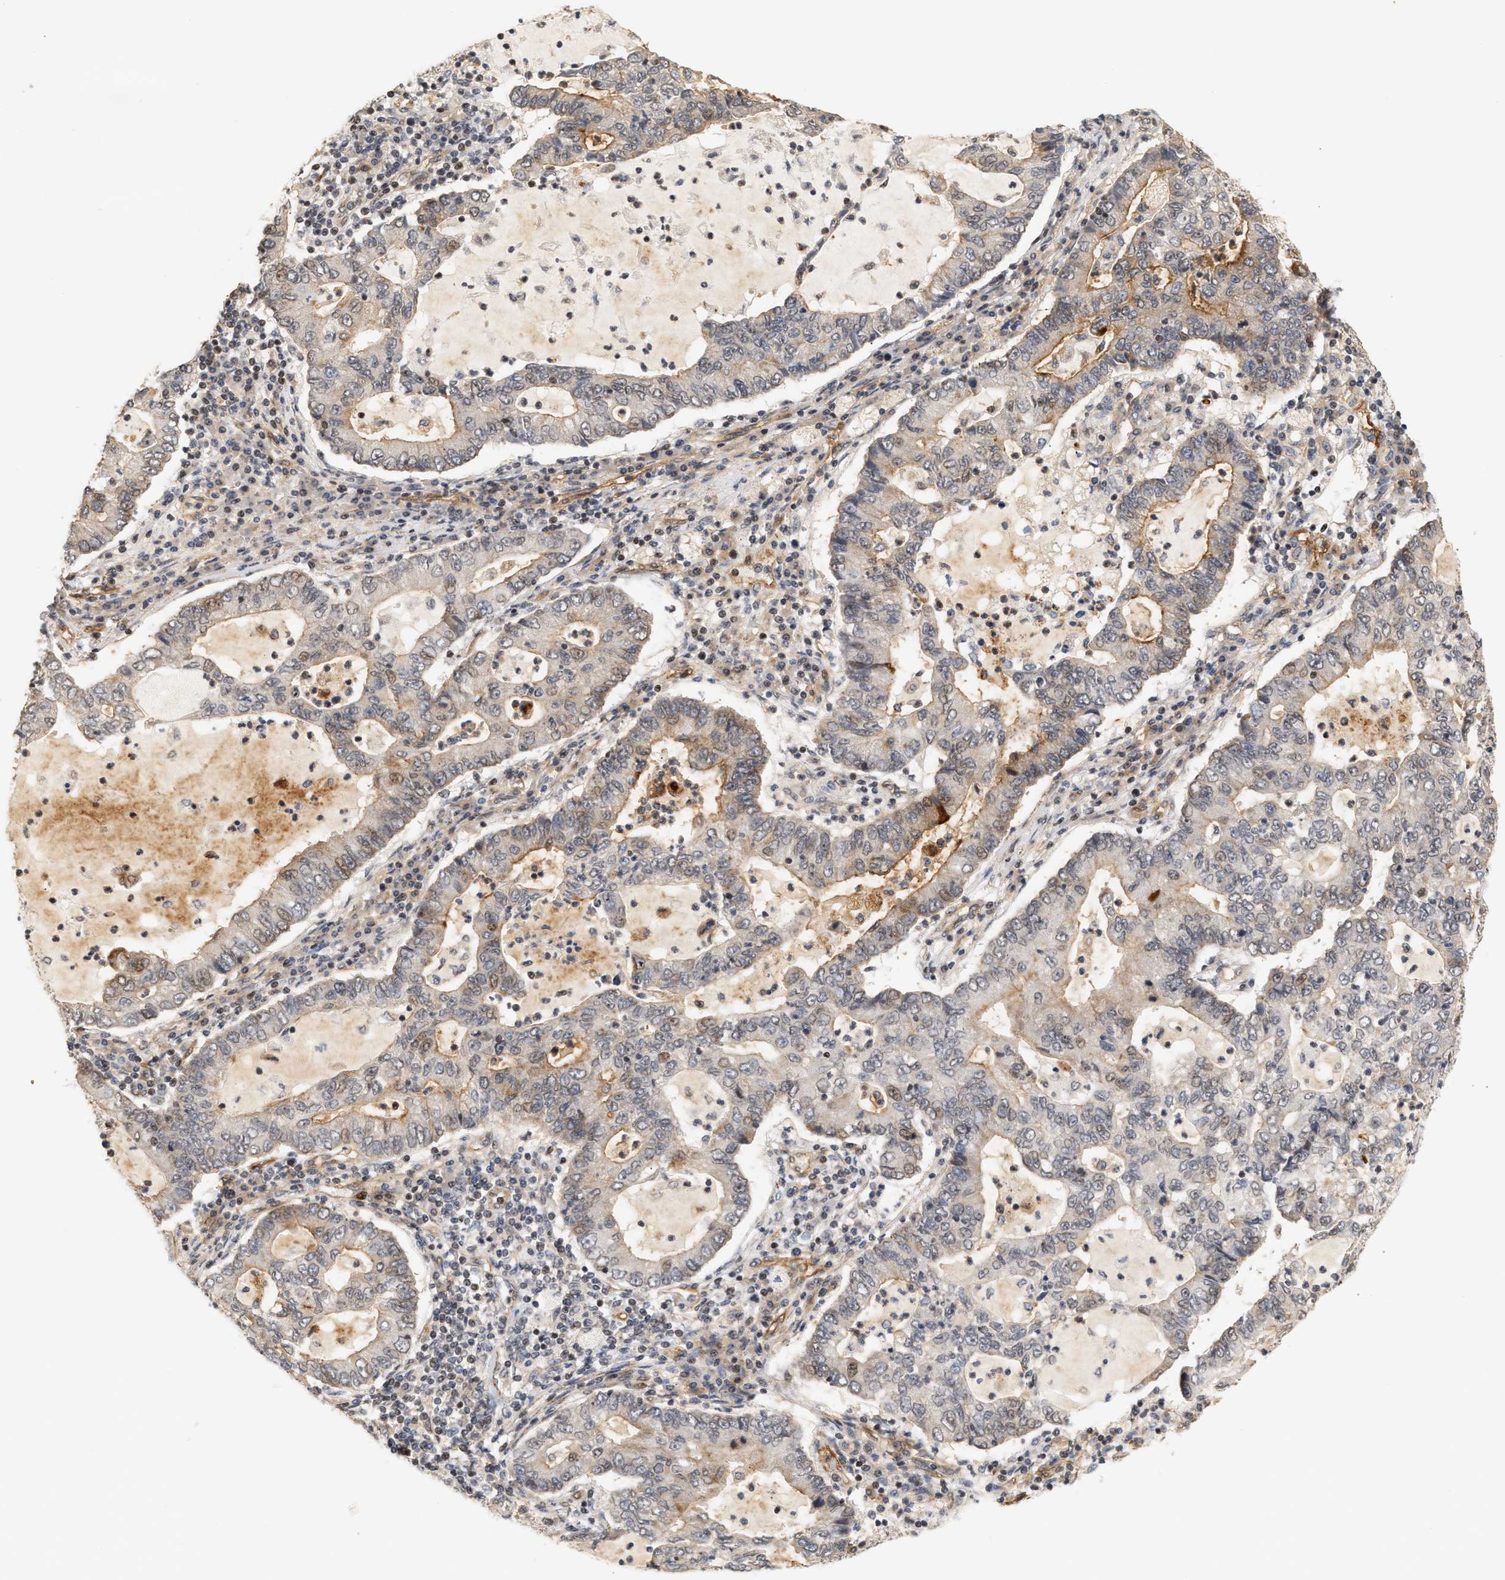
{"staining": {"intensity": "moderate", "quantity": "<25%", "location": "cytoplasmic/membranous"}, "tissue": "lung cancer", "cell_type": "Tumor cells", "image_type": "cancer", "snomed": [{"axis": "morphology", "description": "Adenocarcinoma, NOS"}, {"axis": "topography", "description": "Lung"}], "caption": "This histopathology image demonstrates adenocarcinoma (lung) stained with immunohistochemistry to label a protein in brown. The cytoplasmic/membranous of tumor cells show moderate positivity for the protein. Nuclei are counter-stained blue.", "gene": "PLXND1", "patient": {"sex": "female", "age": 51}}